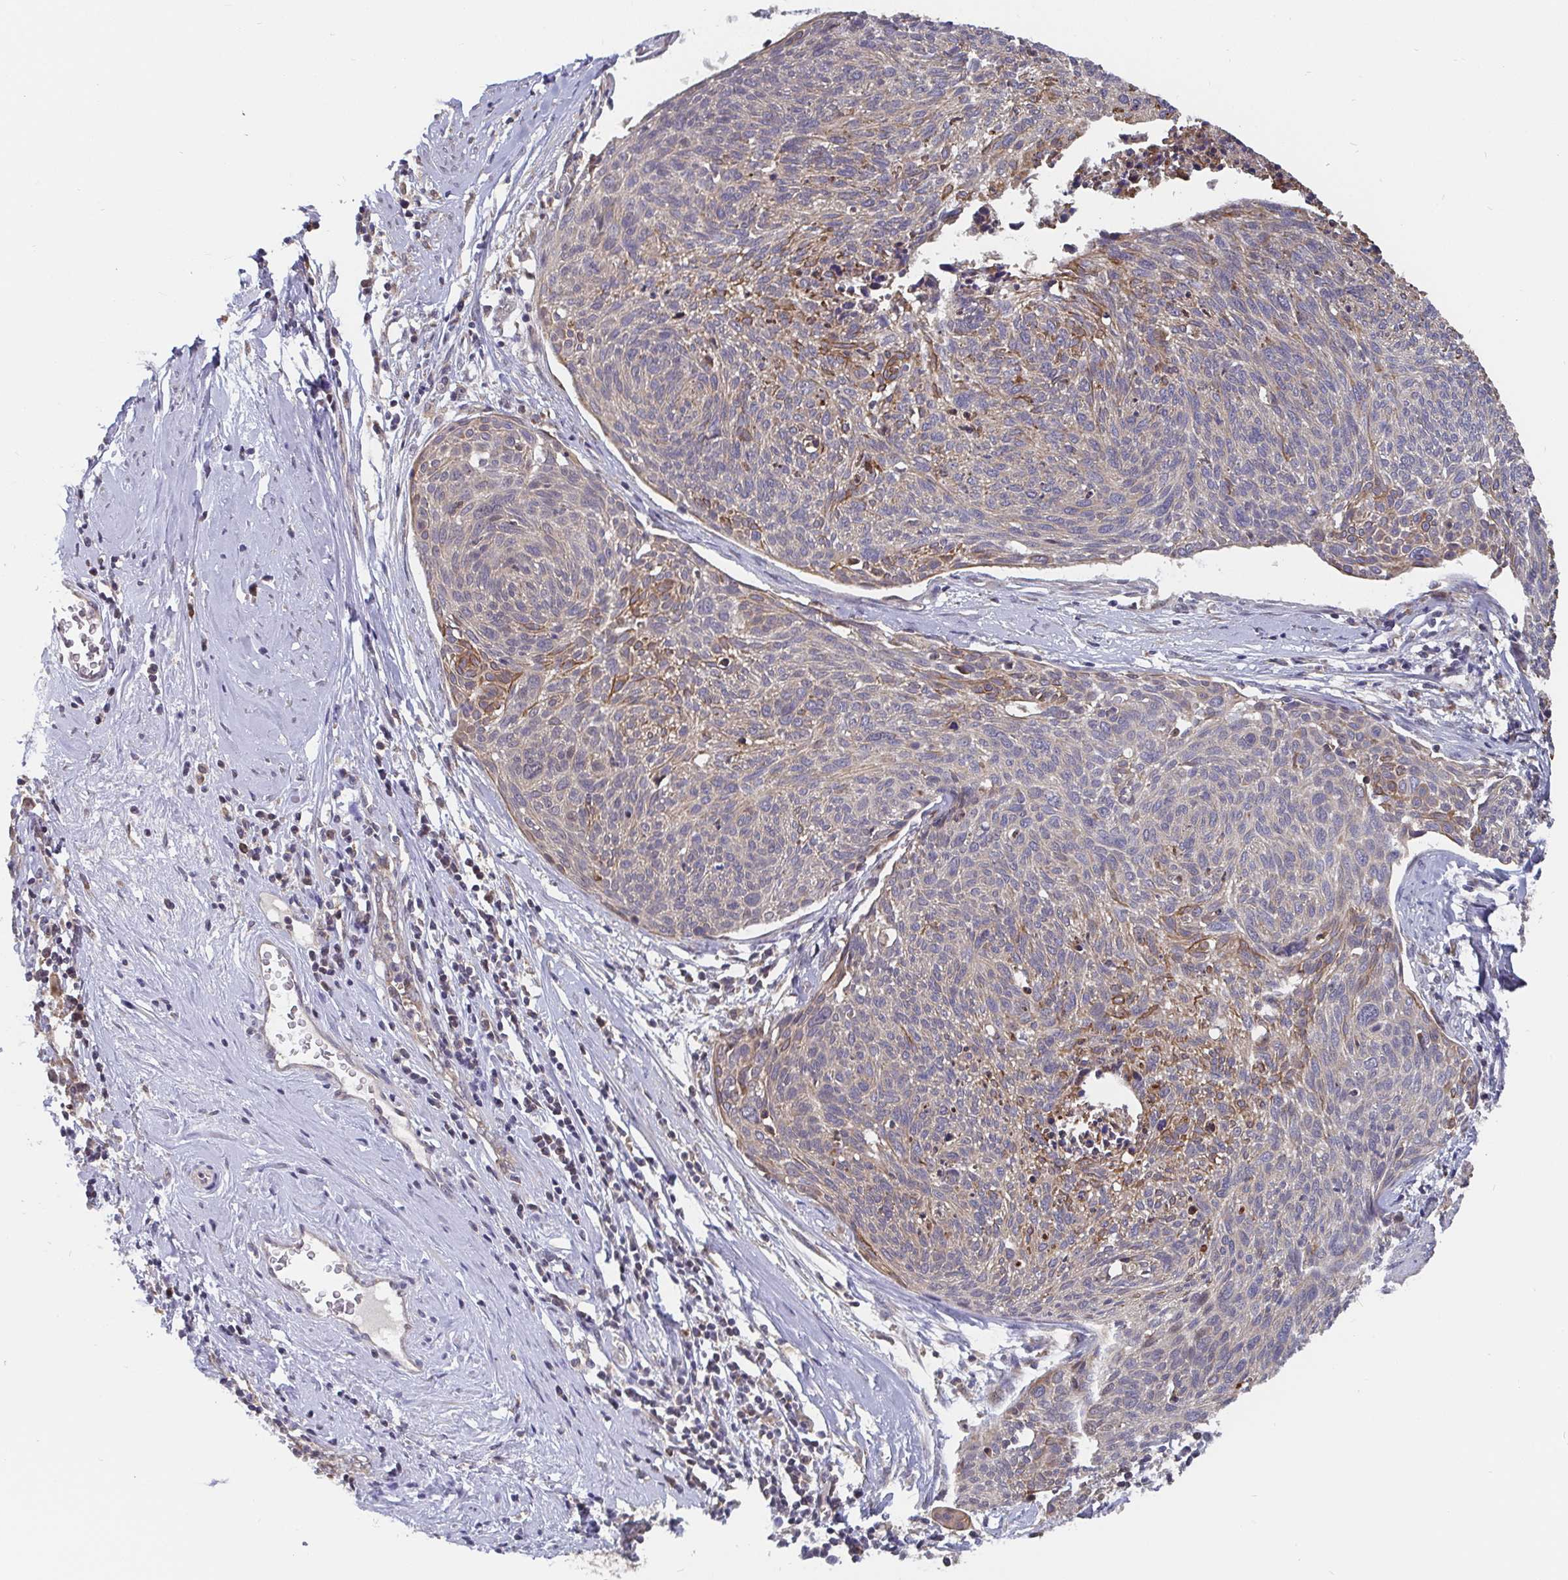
{"staining": {"intensity": "negative", "quantity": "none", "location": "none"}, "tissue": "cervical cancer", "cell_type": "Tumor cells", "image_type": "cancer", "snomed": [{"axis": "morphology", "description": "Squamous cell carcinoma, NOS"}, {"axis": "topography", "description": "Cervix"}], "caption": "An IHC photomicrograph of cervical squamous cell carcinoma is shown. There is no staining in tumor cells of cervical squamous cell carcinoma. The staining is performed using DAB (3,3'-diaminobenzidine) brown chromogen with nuclei counter-stained in using hematoxylin.", "gene": "PDF", "patient": {"sex": "female", "age": 49}}